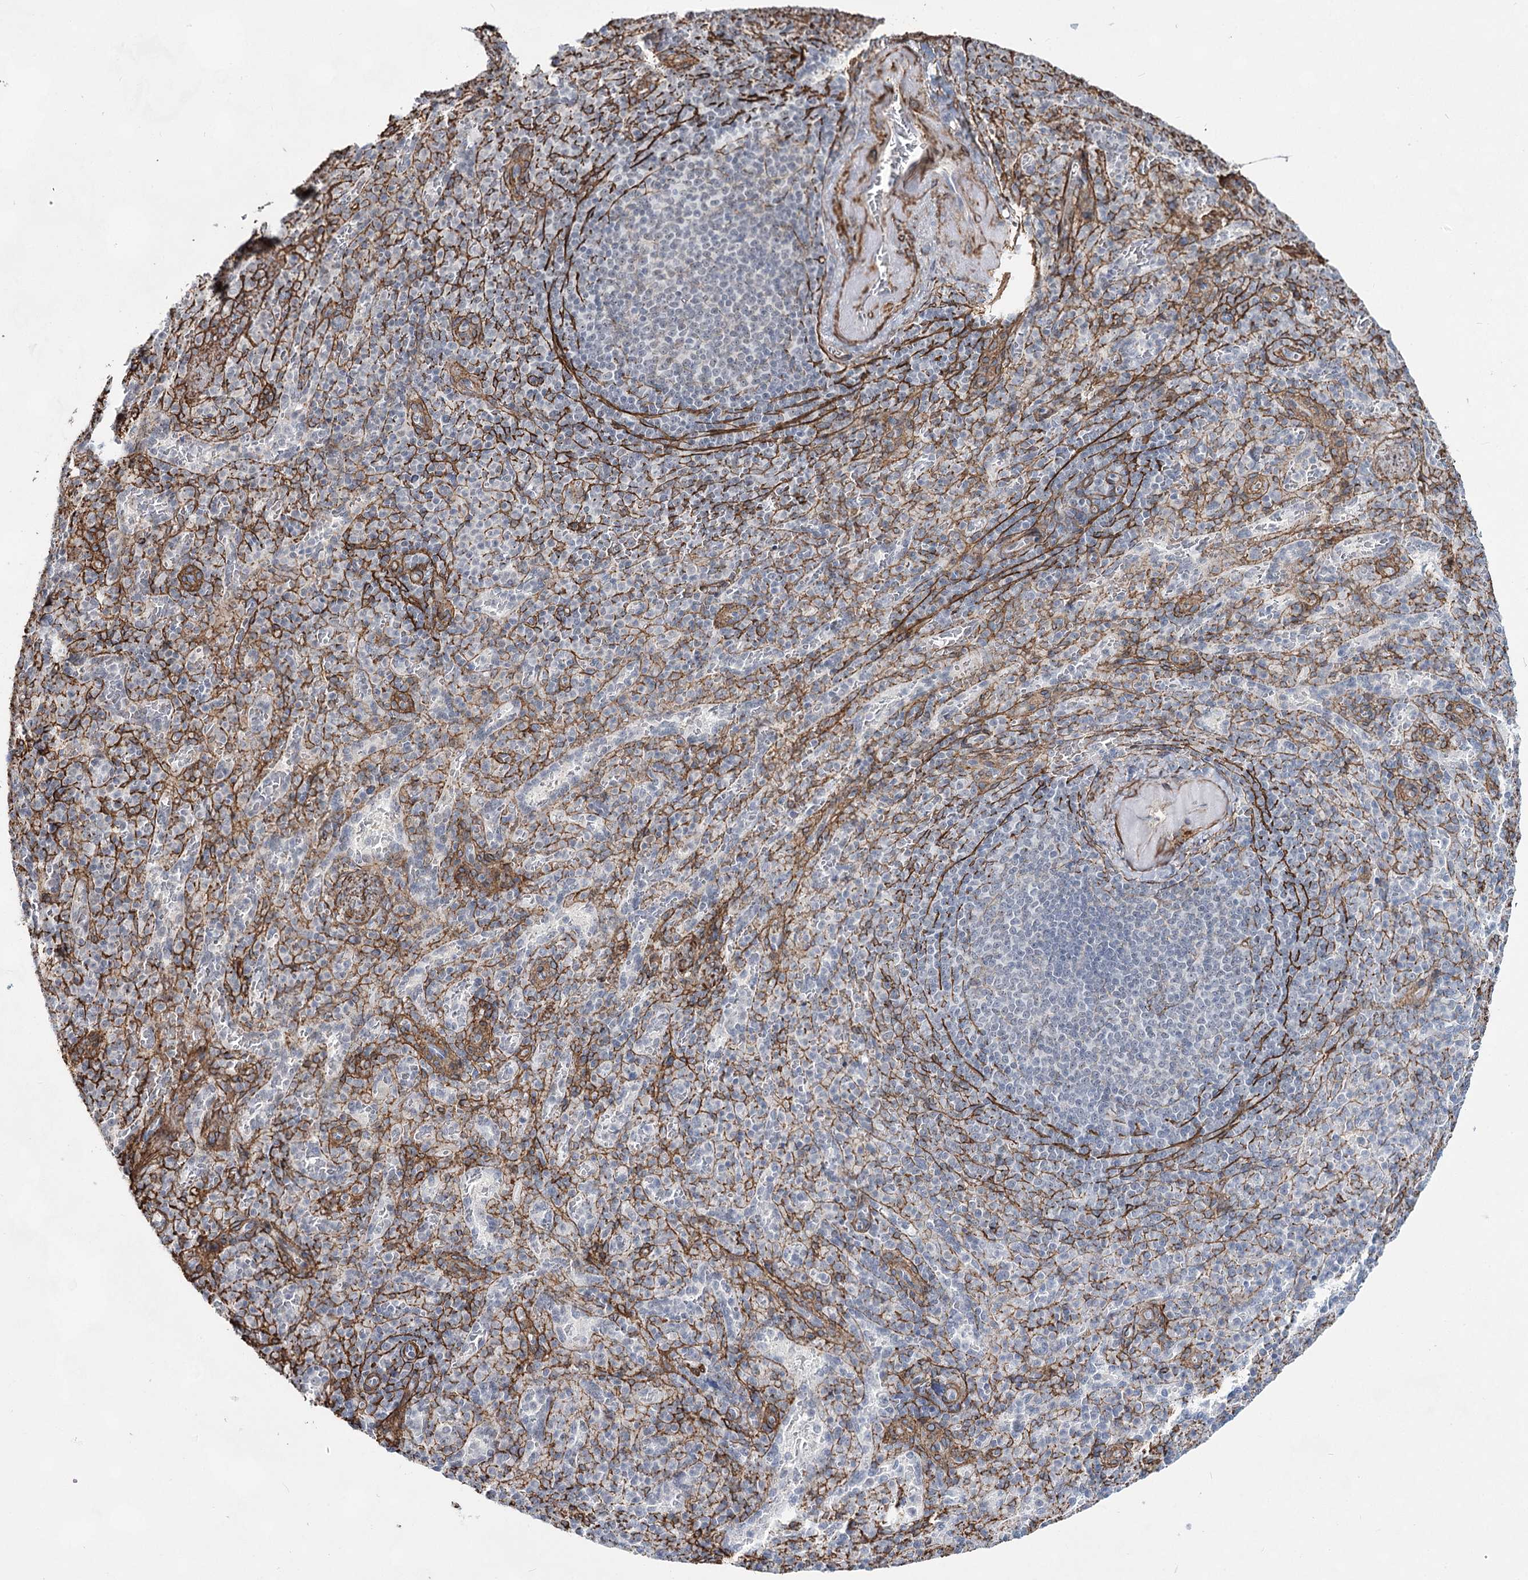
{"staining": {"intensity": "negative", "quantity": "none", "location": "none"}, "tissue": "spleen", "cell_type": "Cells in red pulp", "image_type": "normal", "snomed": [{"axis": "morphology", "description": "Normal tissue, NOS"}, {"axis": "topography", "description": "Spleen"}], "caption": "Cells in red pulp are negative for protein expression in unremarkable human spleen. (Brightfield microscopy of DAB (3,3'-diaminobenzidine) IHC at high magnification).", "gene": "CWF19L1", "patient": {"sex": "female", "age": 74}}